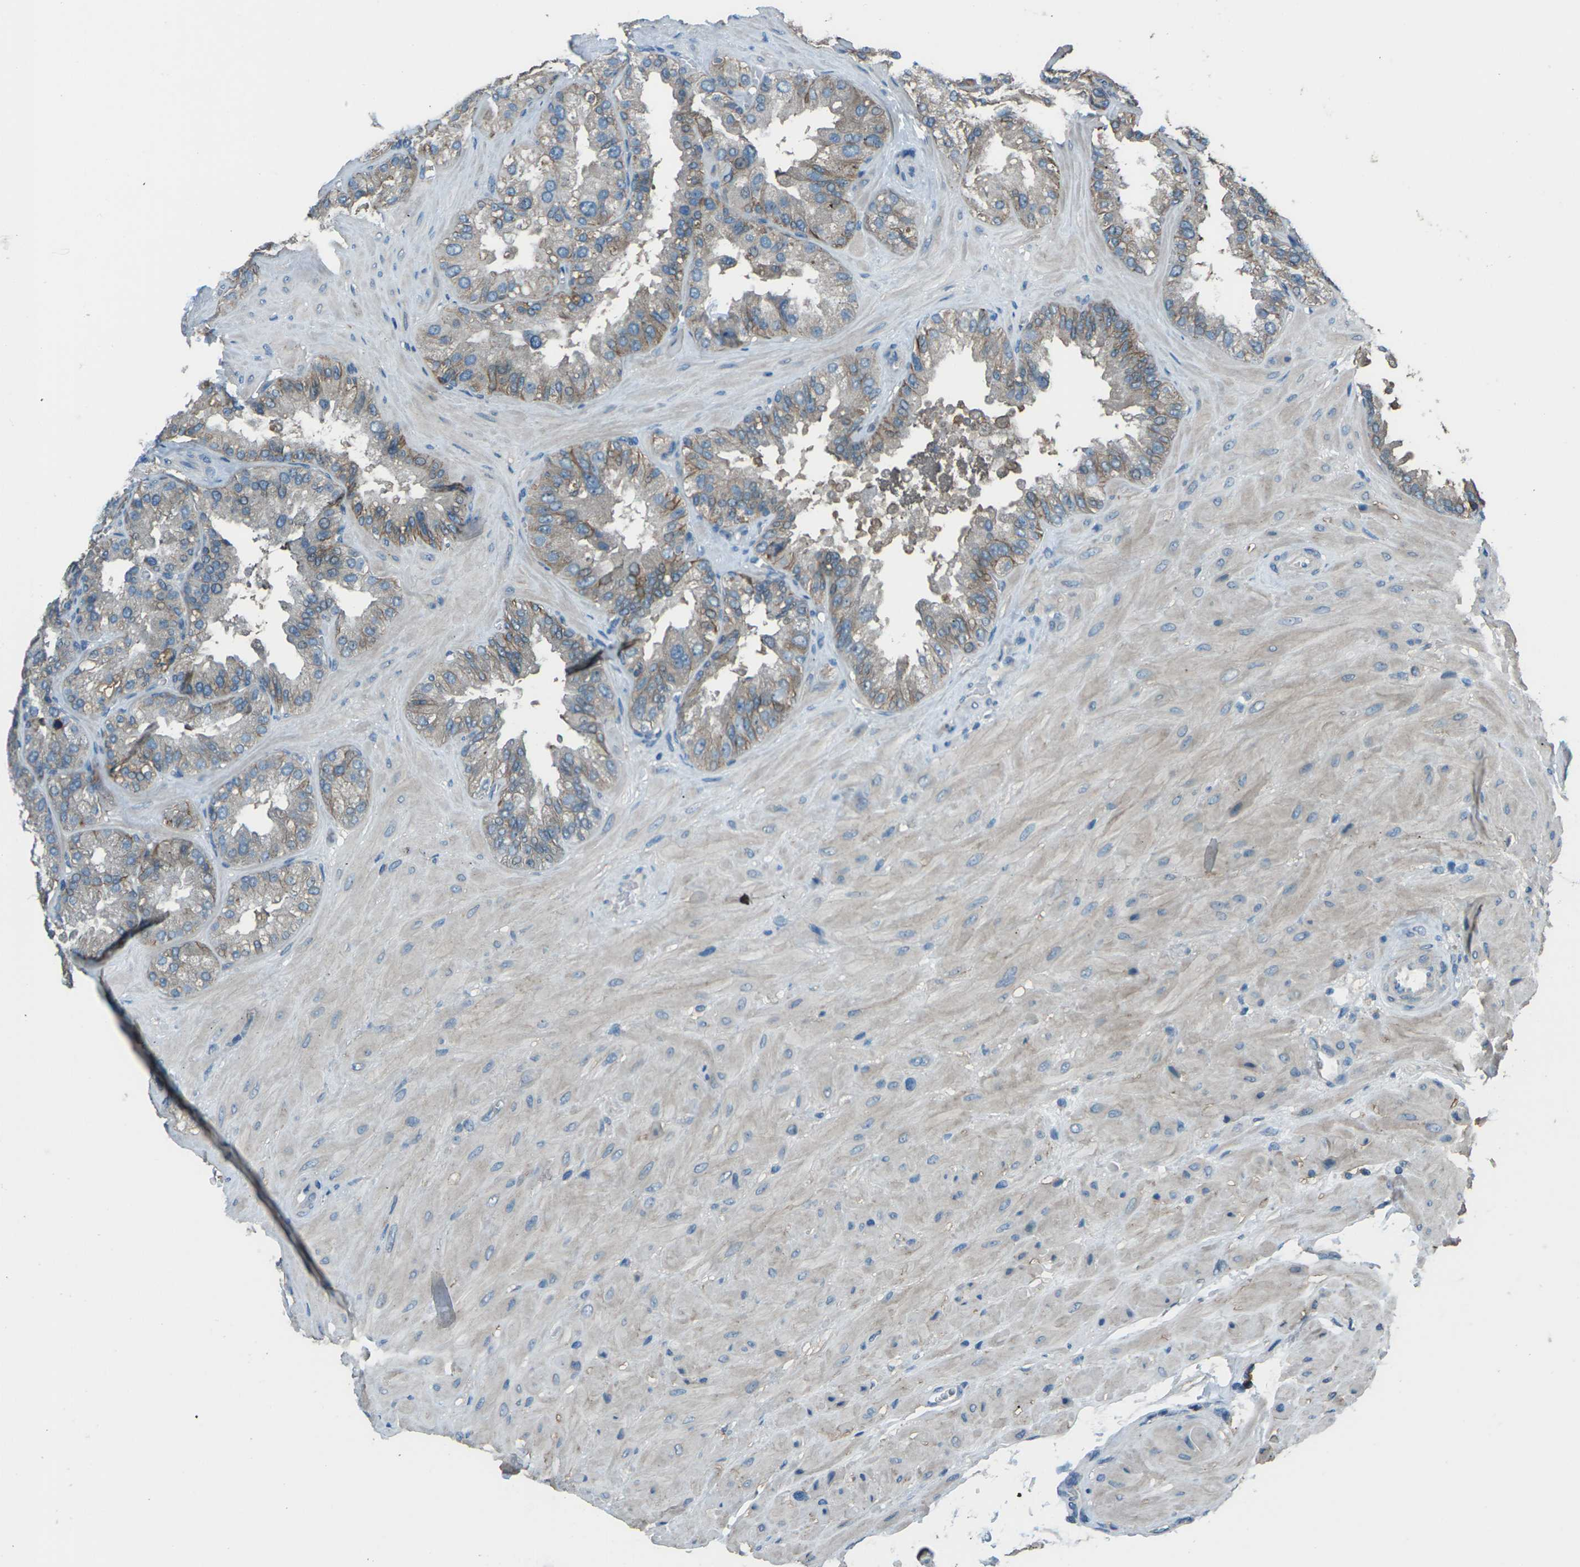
{"staining": {"intensity": "weak", "quantity": ">75%", "location": "cytoplasmic/membranous"}, "tissue": "seminal vesicle", "cell_type": "Glandular cells", "image_type": "normal", "snomed": [{"axis": "morphology", "description": "Normal tissue, NOS"}, {"axis": "topography", "description": "Prostate"}, {"axis": "topography", "description": "Seminal veicle"}], "caption": "IHC (DAB (3,3'-diaminobenzidine)) staining of unremarkable seminal vesicle displays weak cytoplasmic/membranous protein expression in approximately >75% of glandular cells.", "gene": "CMTM4", "patient": {"sex": "male", "age": 51}}